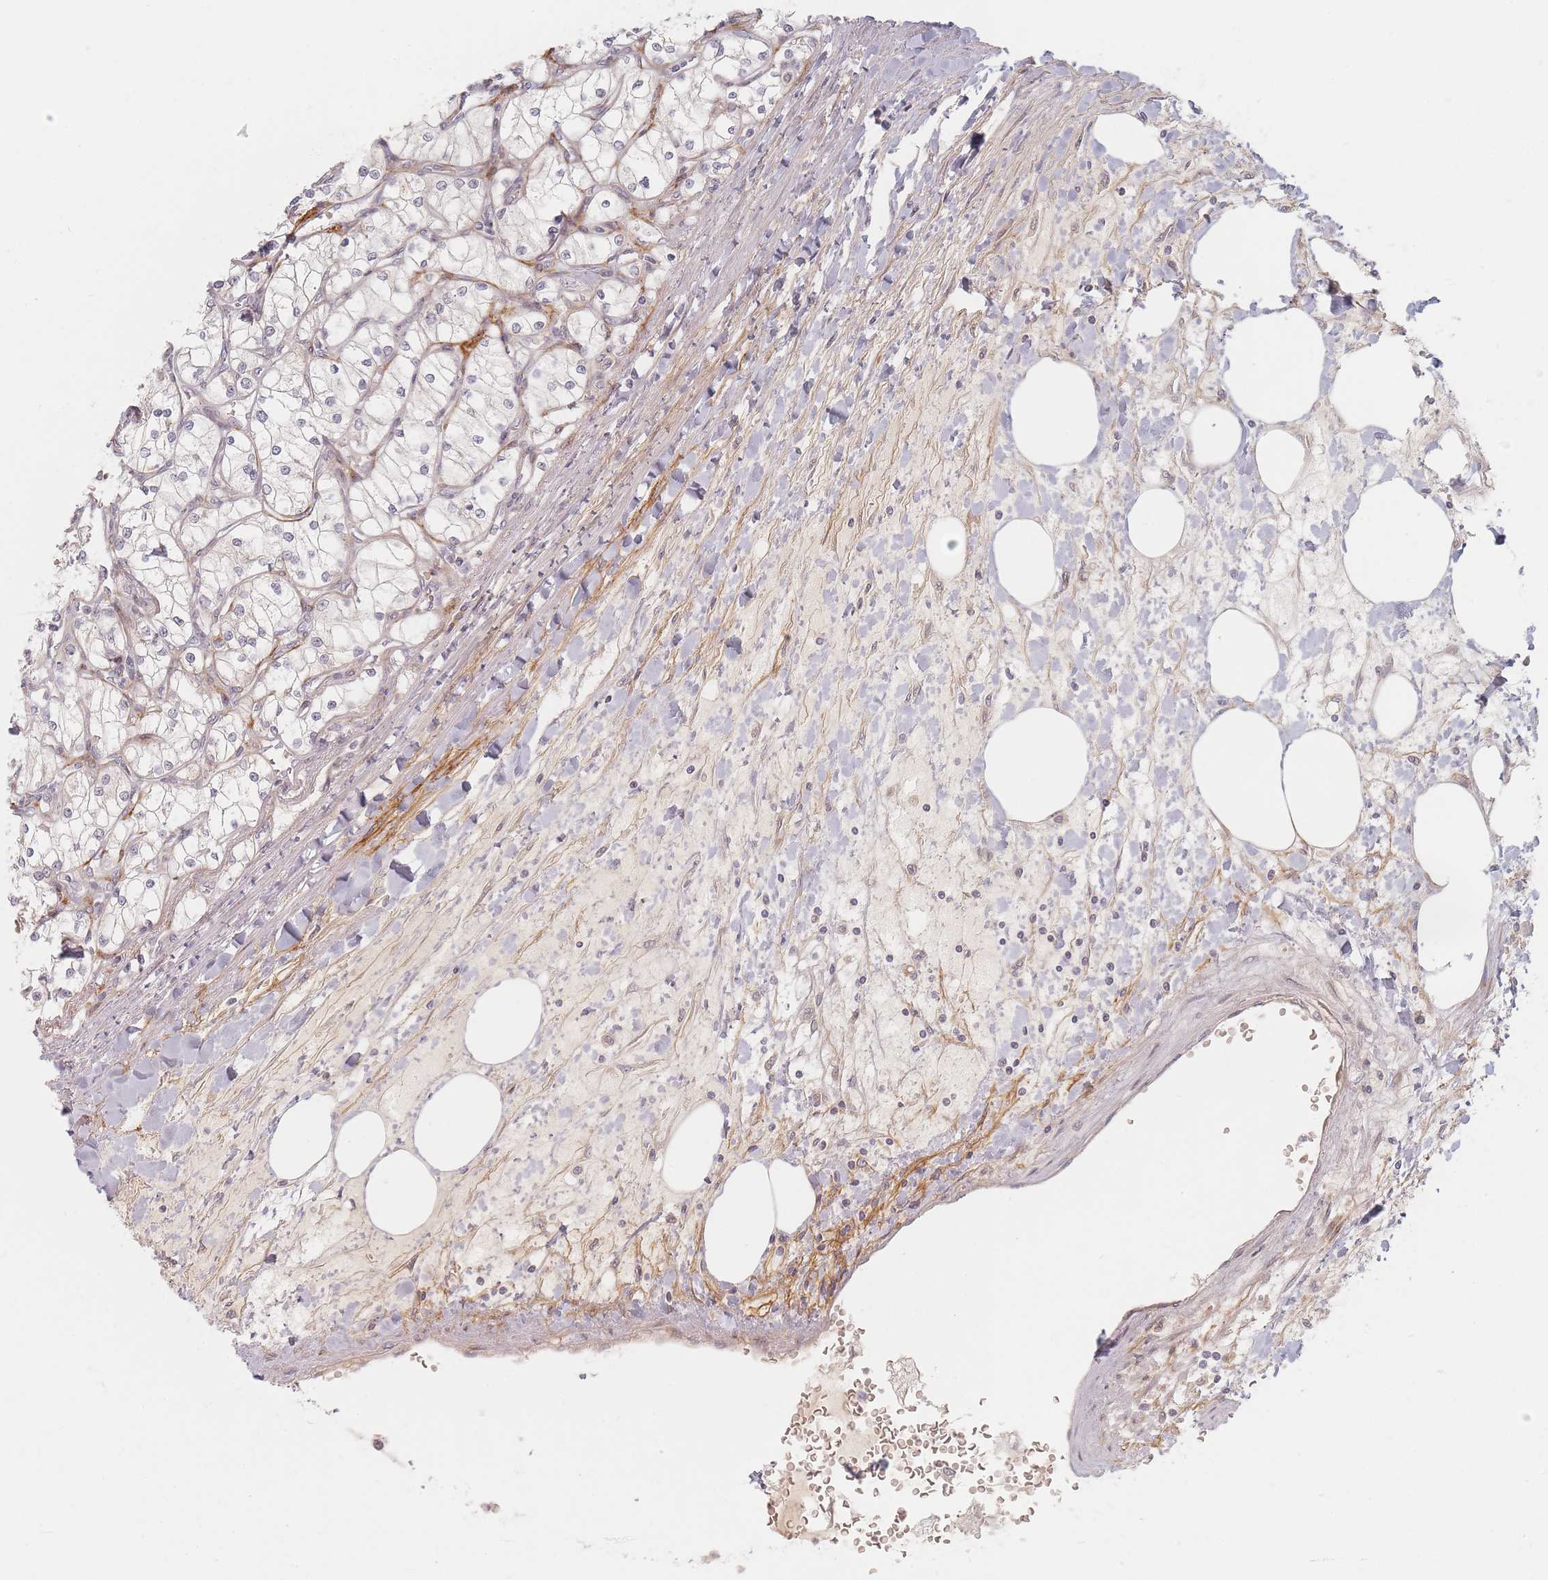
{"staining": {"intensity": "negative", "quantity": "none", "location": "none"}, "tissue": "renal cancer", "cell_type": "Tumor cells", "image_type": "cancer", "snomed": [{"axis": "morphology", "description": "Adenocarcinoma, NOS"}, {"axis": "topography", "description": "Kidney"}], "caption": "Tumor cells are negative for brown protein staining in renal cancer (adenocarcinoma). (Brightfield microscopy of DAB IHC at high magnification).", "gene": "ZKSCAN7", "patient": {"sex": "male", "age": 80}}